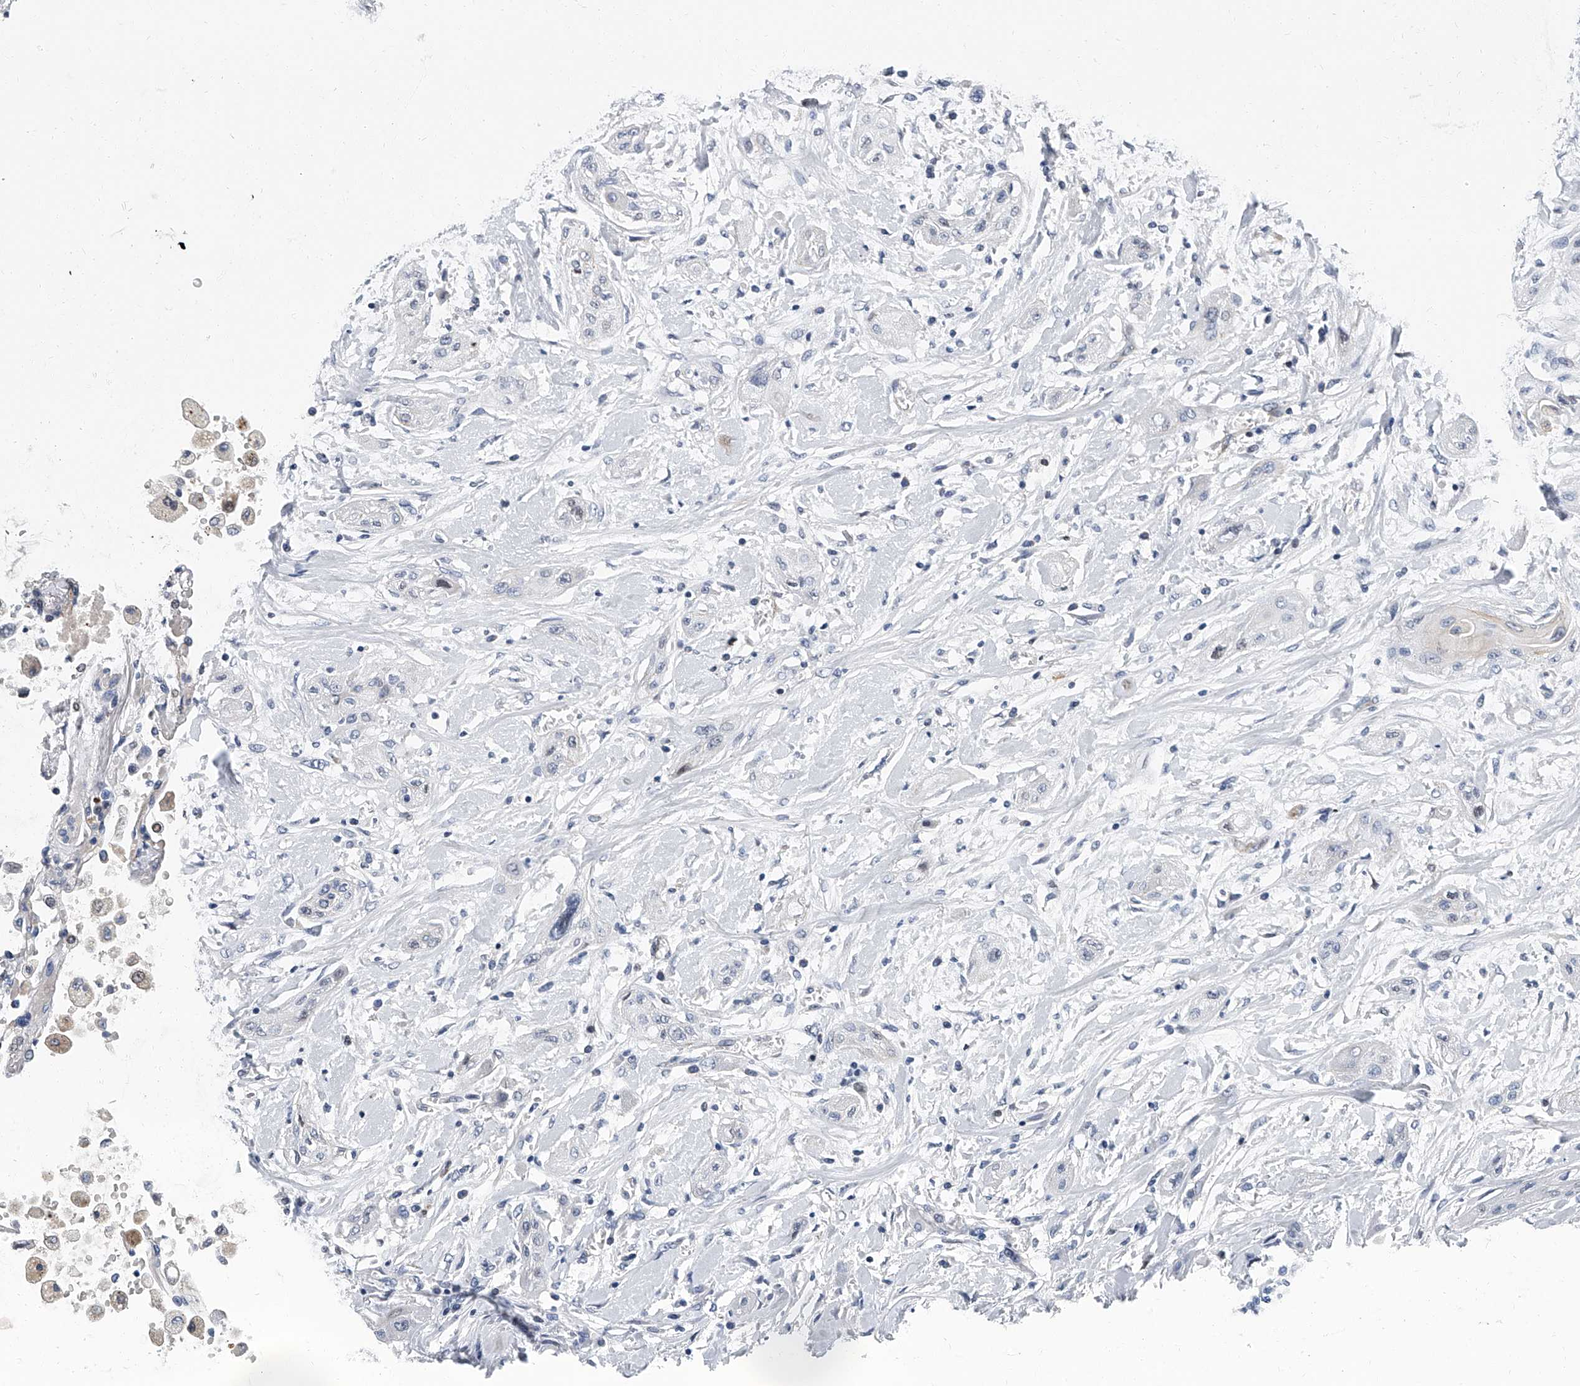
{"staining": {"intensity": "negative", "quantity": "none", "location": "none"}, "tissue": "lung cancer", "cell_type": "Tumor cells", "image_type": "cancer", "snomed": [{"axis": "morphology", "description": "Squamous cell carcinoma, NOS"}, {"axis": "topography", "description": "Lung"}], "caption": "The micrograph shows no significant staining in tumor cells of lung cancer (squamous cell carcinoma).", "gene": "KIRREL1", "patient": {"sex": "female", "age": 47}}